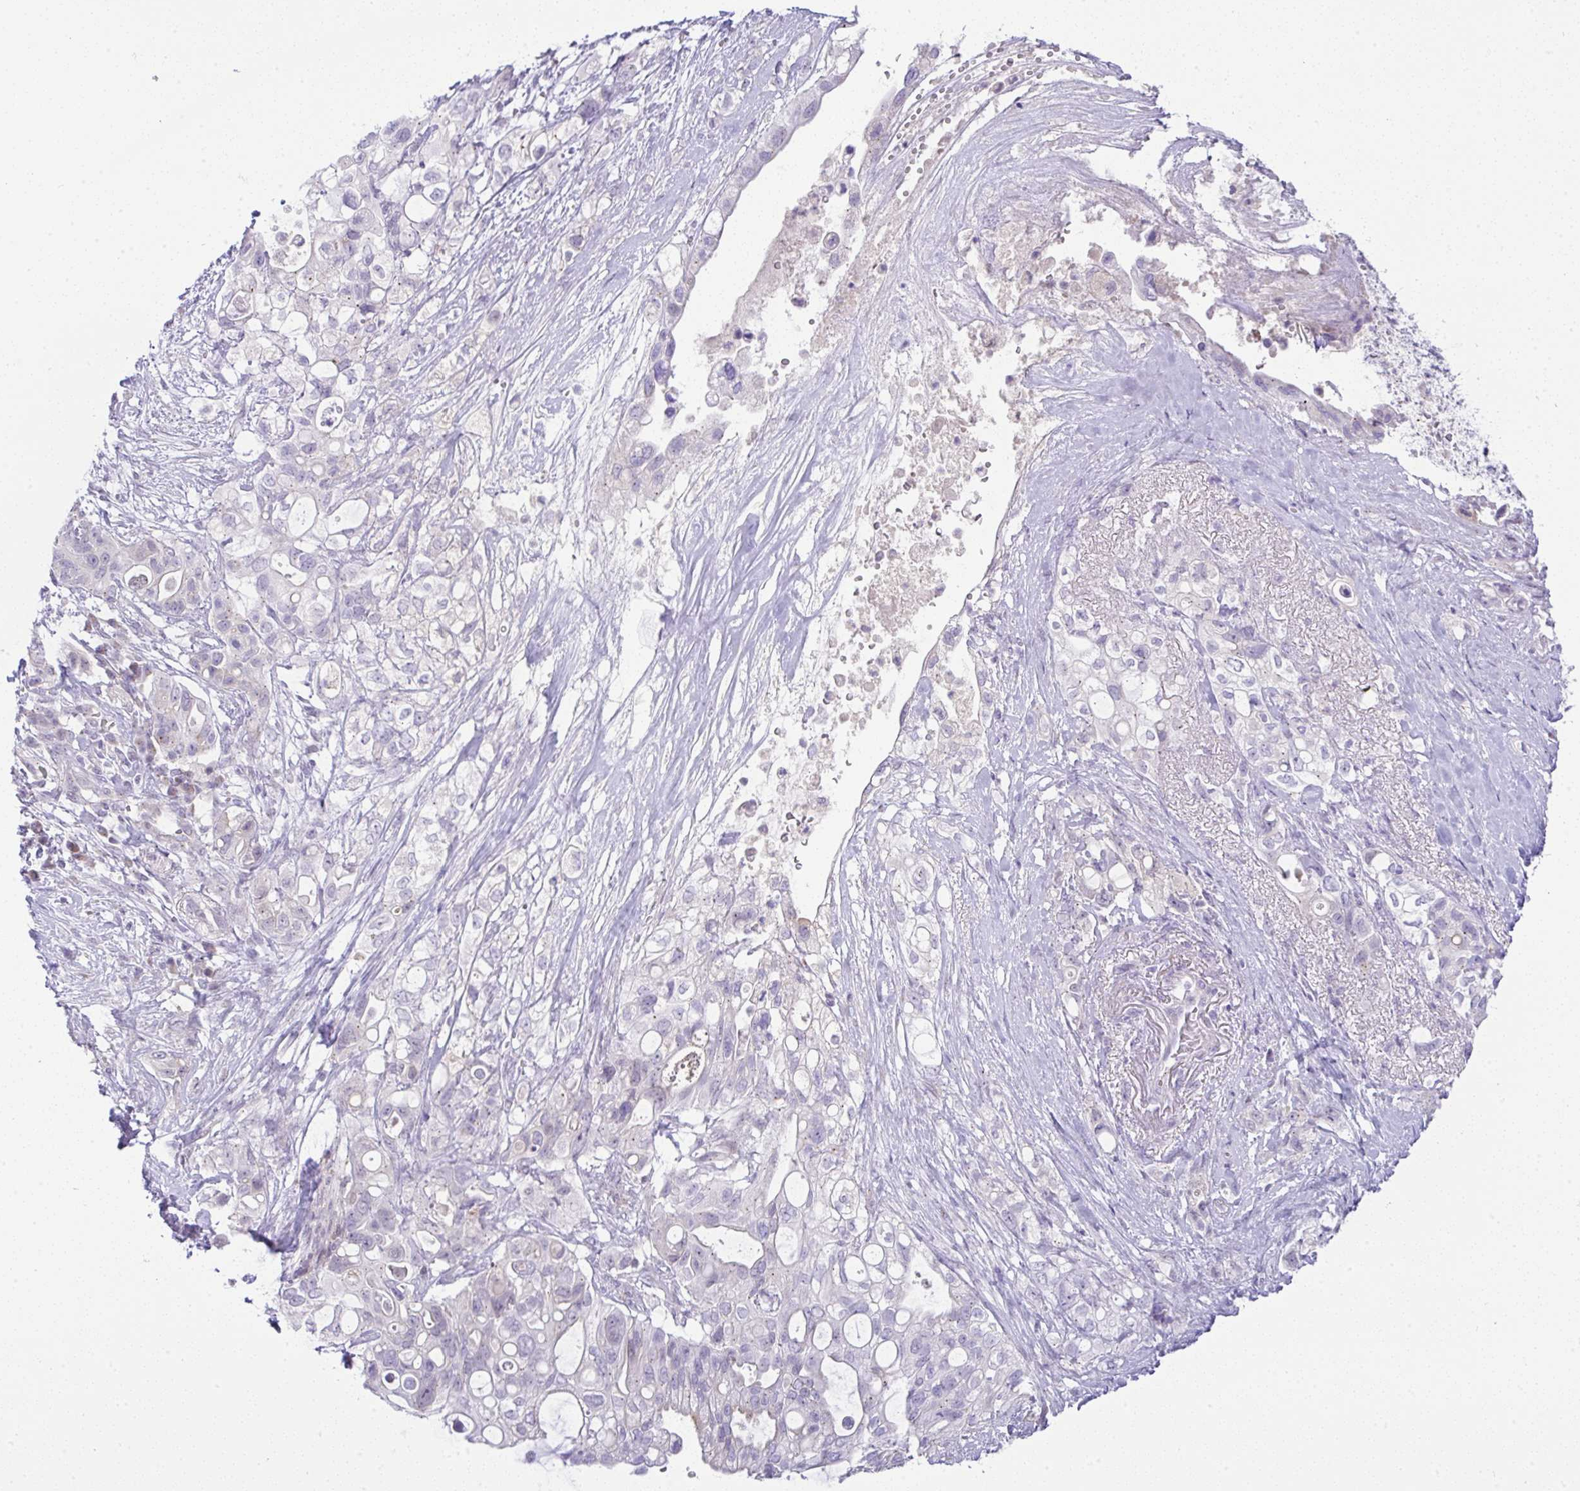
{"staining": {"intensity": "moderate", "quantity": "<25%", "location": "cytoplasmic/membranous"}, "tissue": "pancreatic cancer", "cell_type": "Tumor cells", "image_type": "cancer", "snomed": [{"axis": "morphology", "description": "Adenocarcinoma, NOS"}, {"axis": "topography", "description": "Pancreas"}], "caption": "Immunohistochemical staining of pancreatic cancer (adenocarcinoma) reveals moderate cytoplasmic/membranous protein staining in approximately <25% of tumor cells. Ihc stains the protein in brown and the nuclei are stained blue.", "gene": "FAM177A1", "patient": {"sex": "female", "age": 72}}